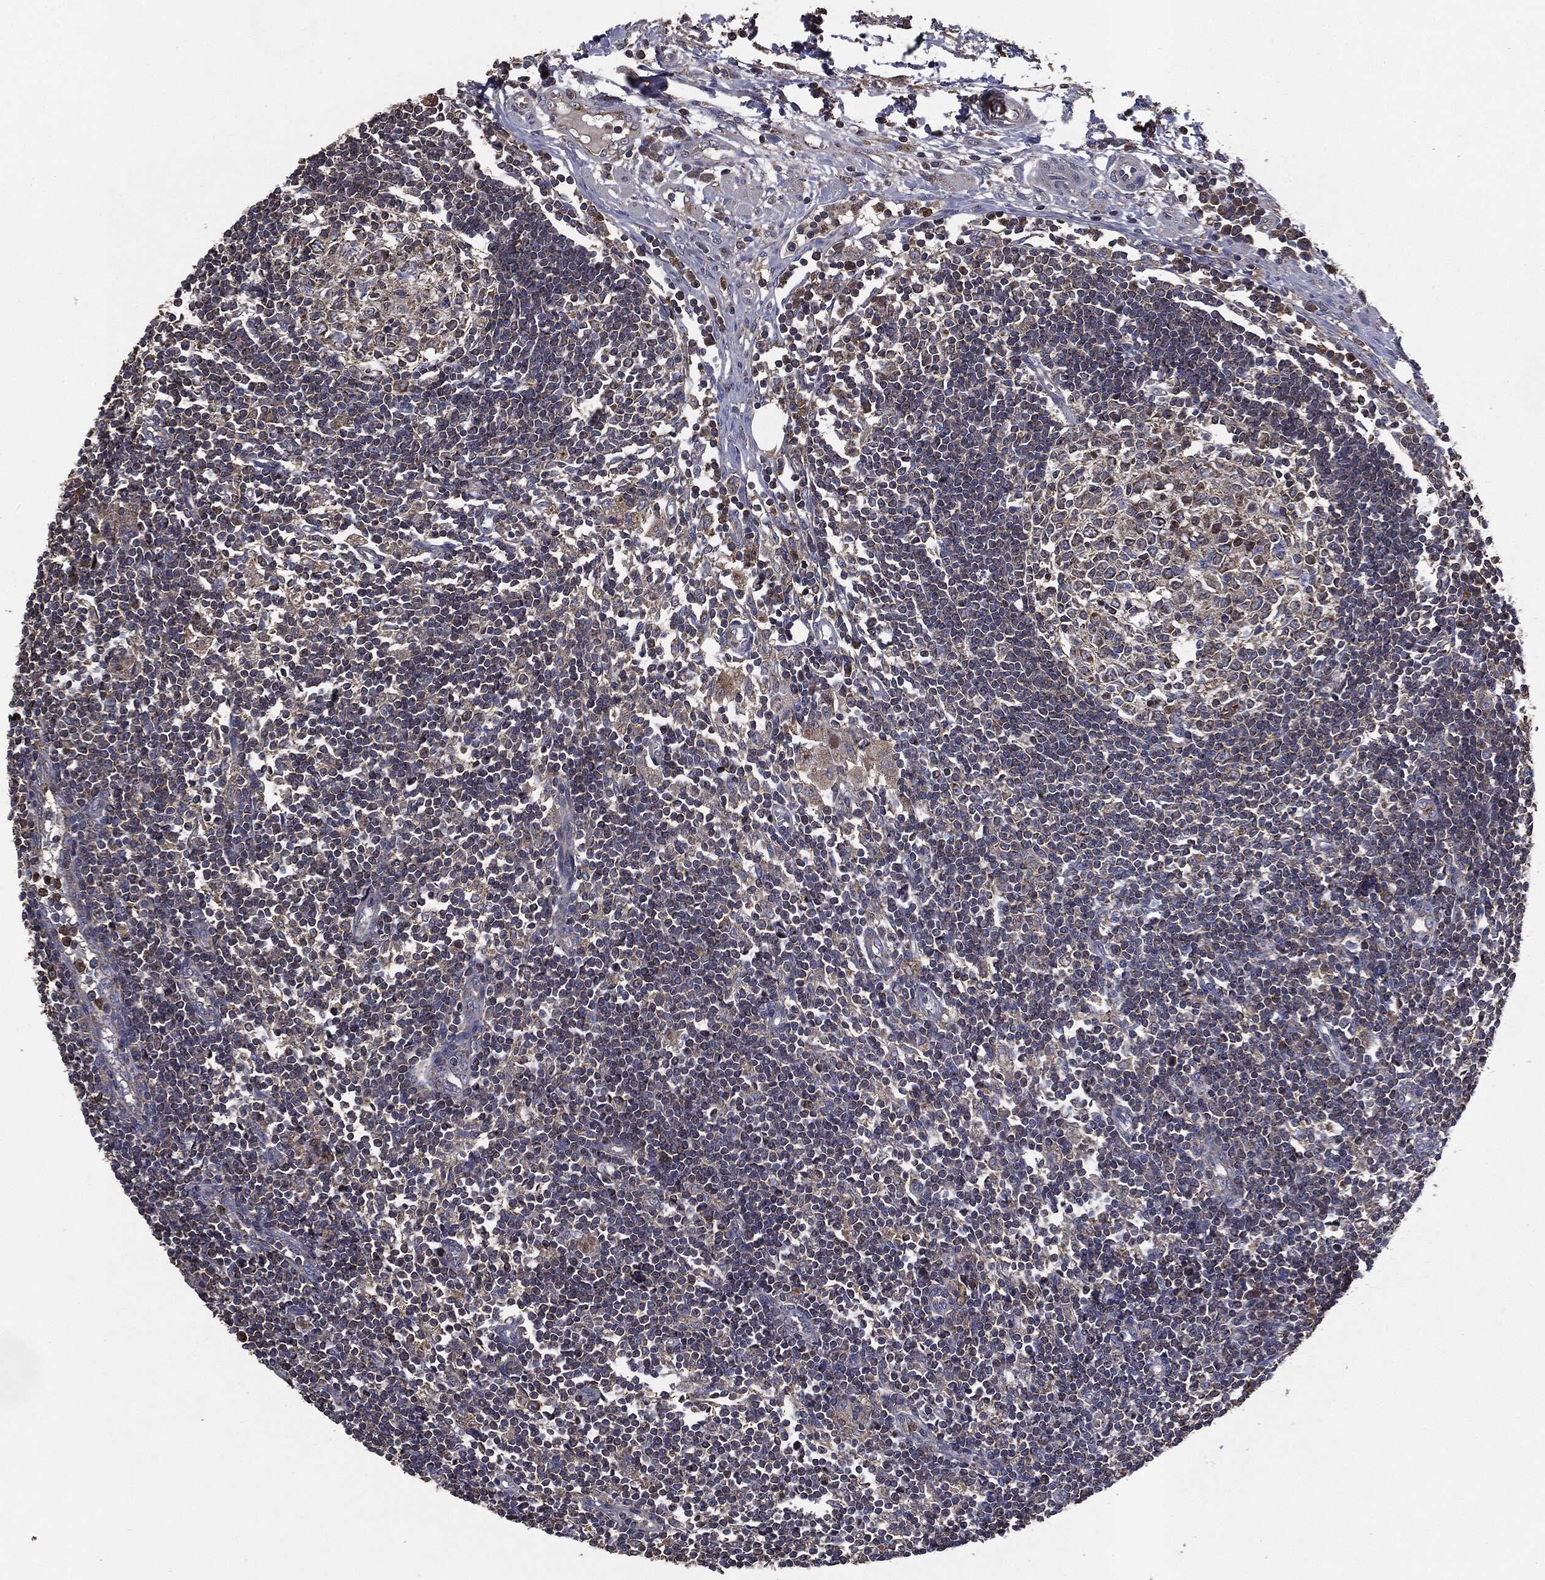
{"staining": {"intensity": "moderate", "quantity": "<25%", "location": "cytoplasmic/membranous"}, "tissue": "lymph node", "cell_type": "Germinal center cells", "image_type": "normal", "snomed": [{"axis": "morphology", "description": "Normal tissue, NOS"}, {"axis": "morphology", "description": "Adenocarcinoma, NOS"}, {"axis": "topography", "description": "Lymph node"}, {"axis": "topography", "description": "Pancreas"}], "caption": "IHC photomicrograph of unremarkable lymph node: lymph node stained using immunohistochemistry (IHC) displays low levels of moderate protein expression localized specifically in the cytoplasmic/membranous of germinal center cells, appearing as a cytoplasmic/membranous brown color.", "gene": "MAPK6", "patient": {"sex": "female", "age": 58}}